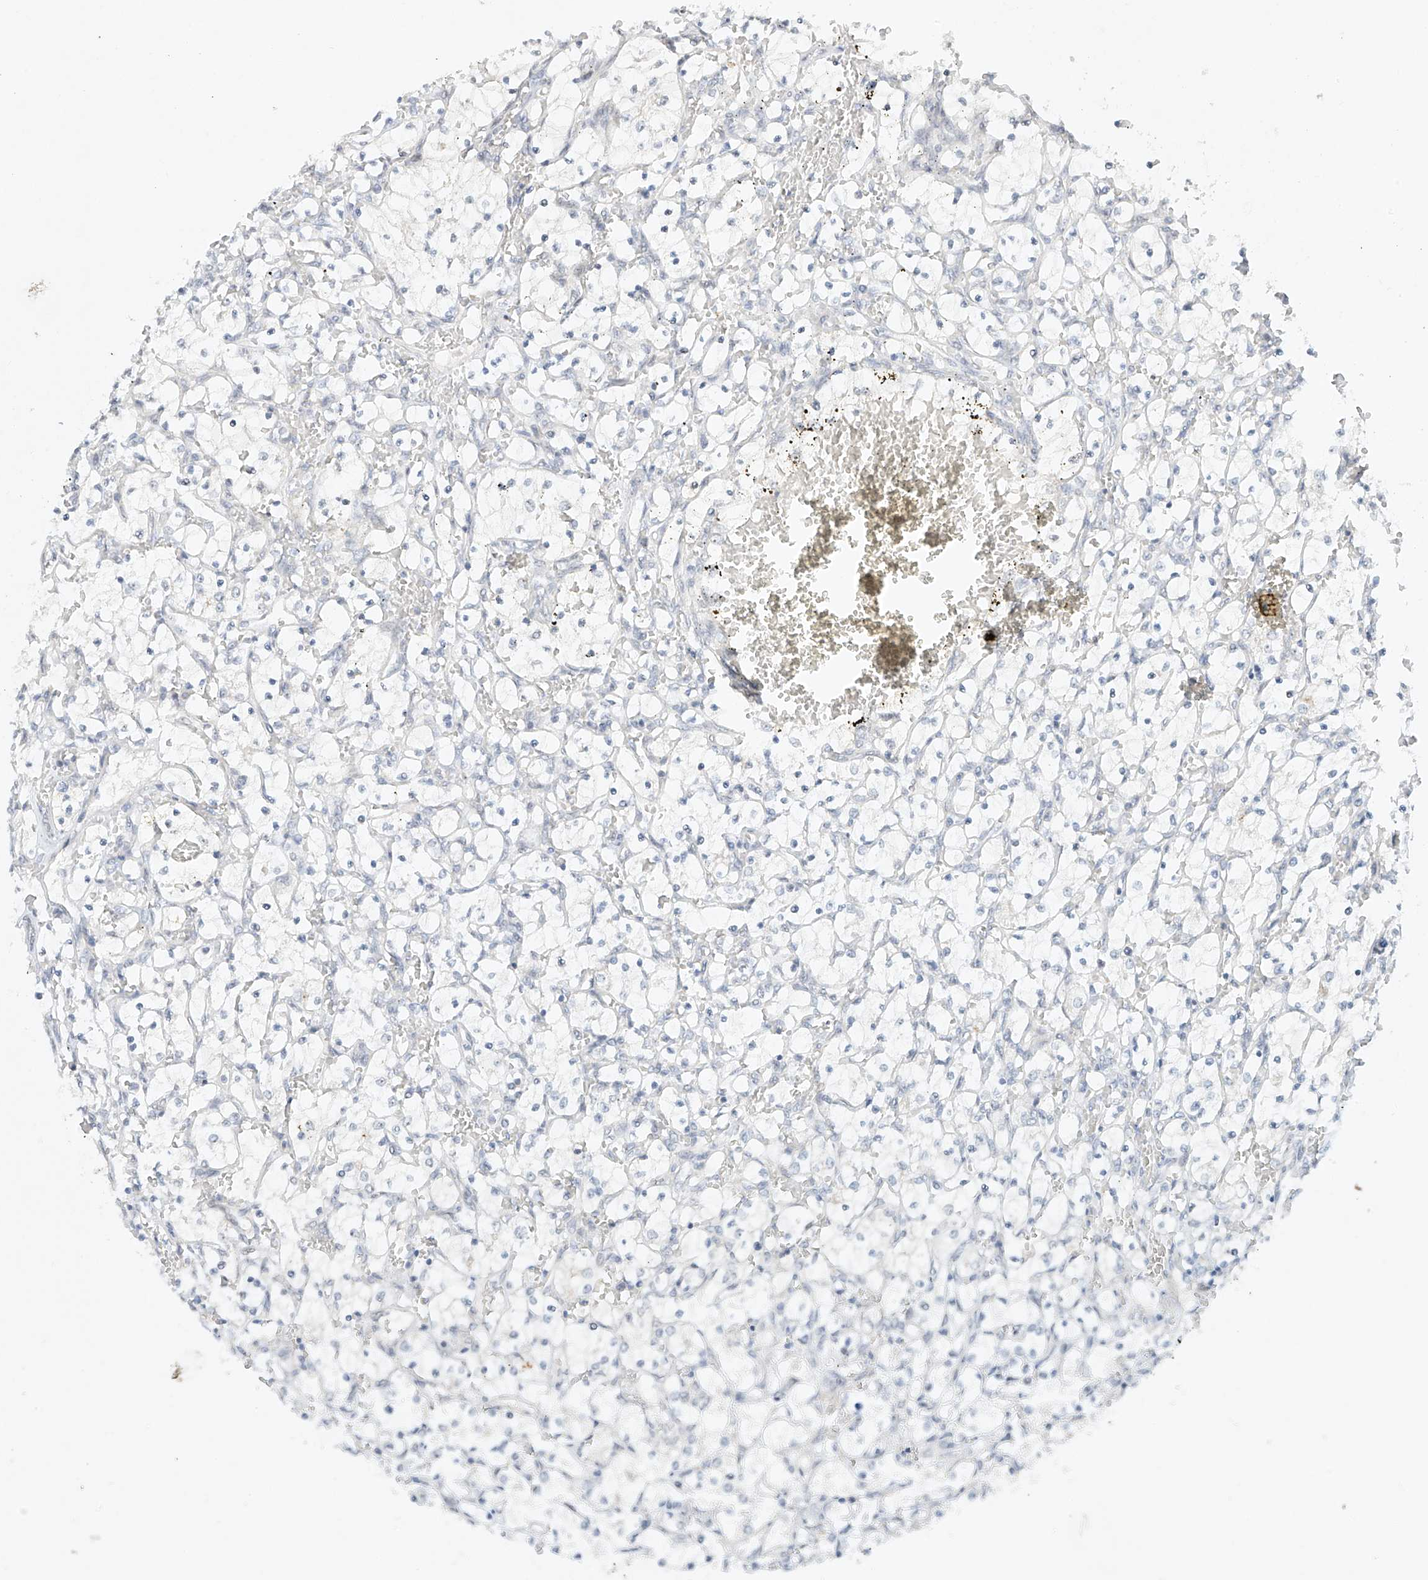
{"staining": {"intensity": "negative", "quantity": "none", "location": "none"}, "tissue": "renal cancer", "cell_type": "Tumor cells", "image_type": "cancer", "snomed": [{"axis": "morphology", "description": "Adenocarcinoma, NOS"}, {"axis": "topography", "description": "Kidney"}], "caption": "High magnification brightfield microscopy of renal adenocarcinoma stained with DAB (brown) and counterstained with hematoxylin (blue): tumor cells show no significant staining.", "gene": "TASP1", "patient": {"sex": "female", "age": 69}}